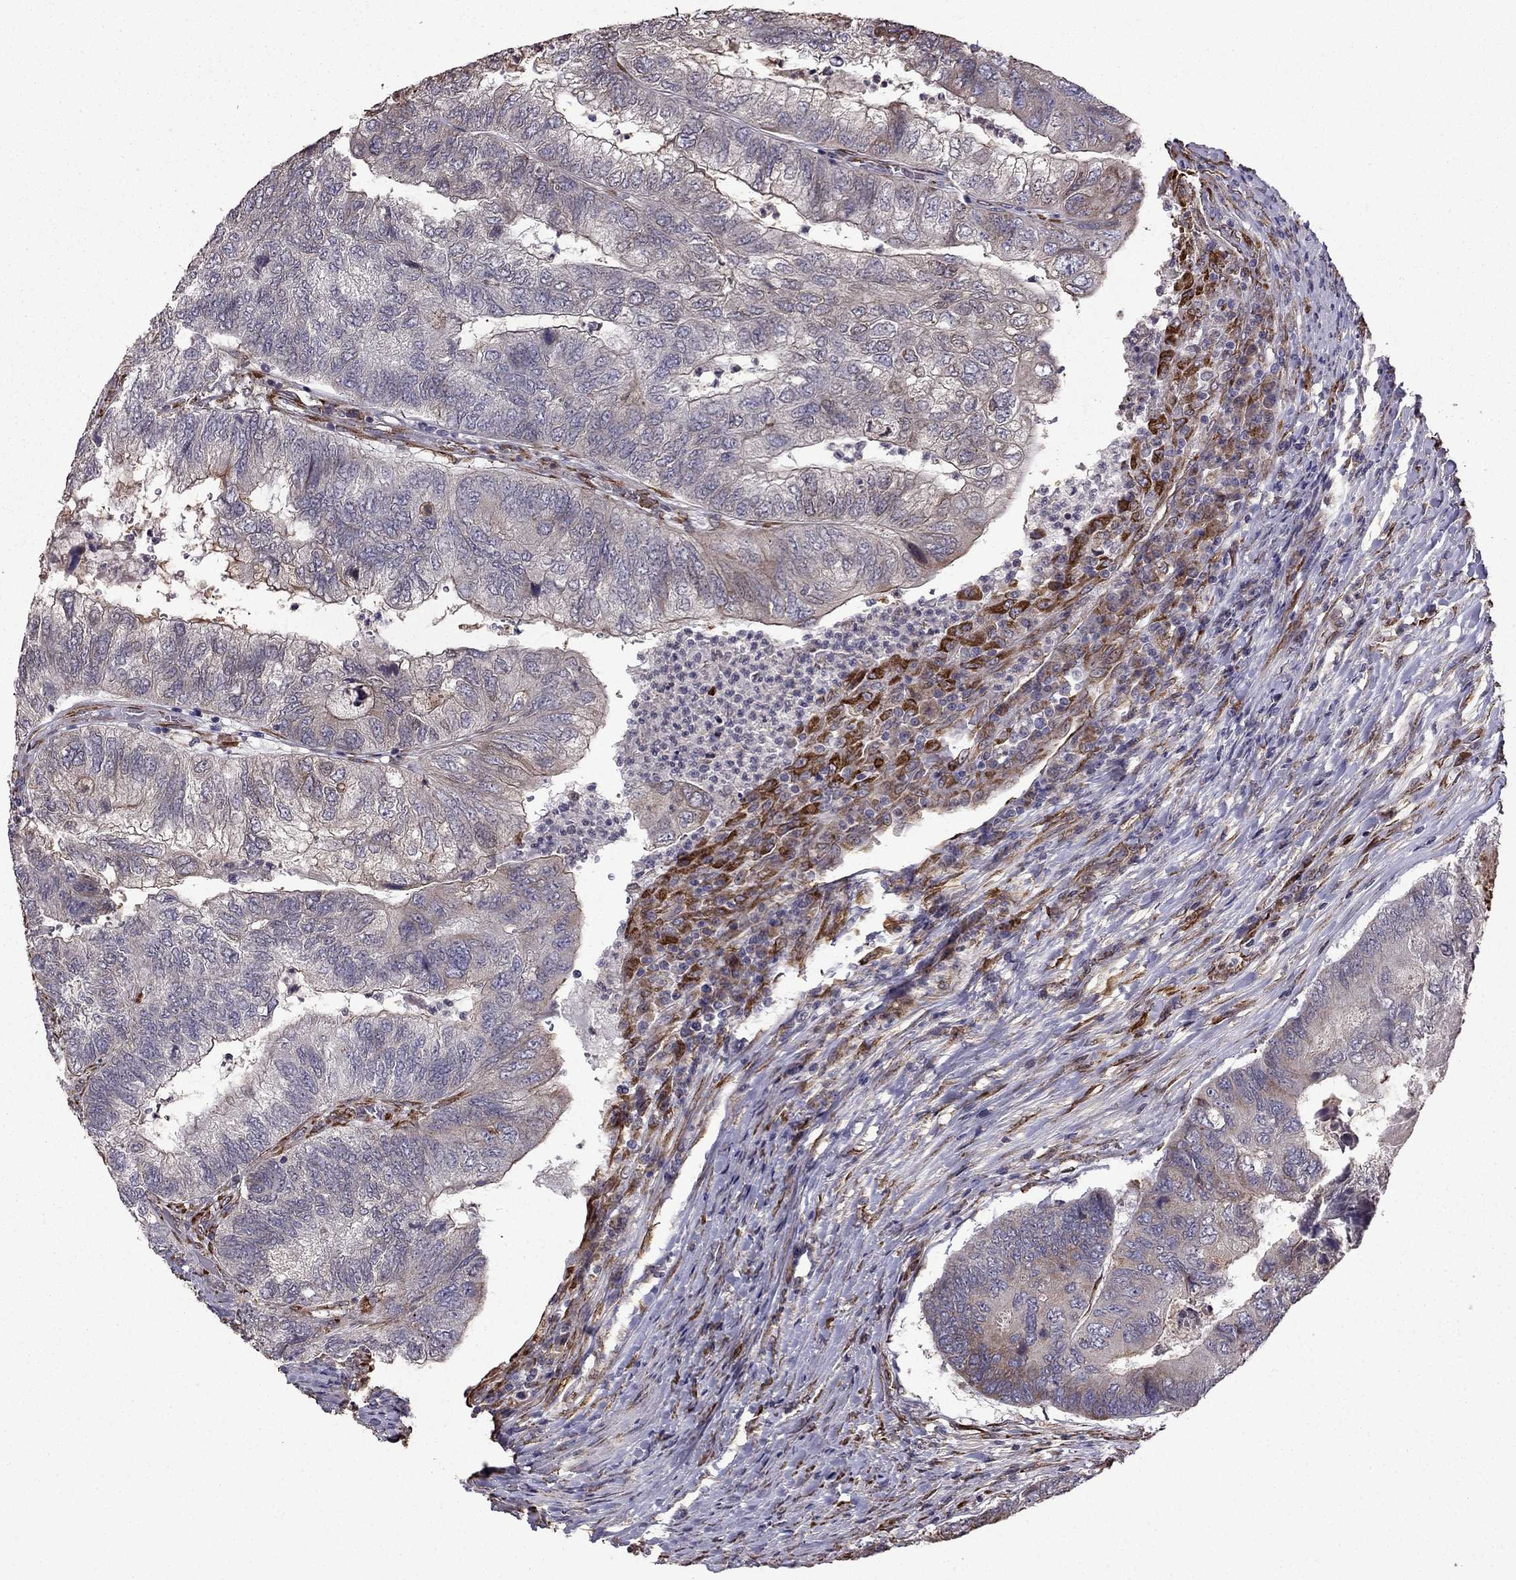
{"staining": {"intensity": "weak", "quantity": "<25%", "location": "cytoplasmic/membranous"}, "tissue": "colorectal cancer", "cell_type": "Tumor cells", "image_type": "cancer", "snomed": [{"axis": "morphology", "description": "Adenocarcinoma, NOS"}, {"axis": "topography", "description": "Colon"}], "caption": "High magnification brightfield microscopy of colorectal cancer stained with DAB (brown) and counterstained with hematoxylin (blue): tumor cells show no significant staining. (DAB immunohistochemistry with hematoxylin counter stain).", "gene": "IKBIP", "patient": {"sex": "female", "age": 67}}